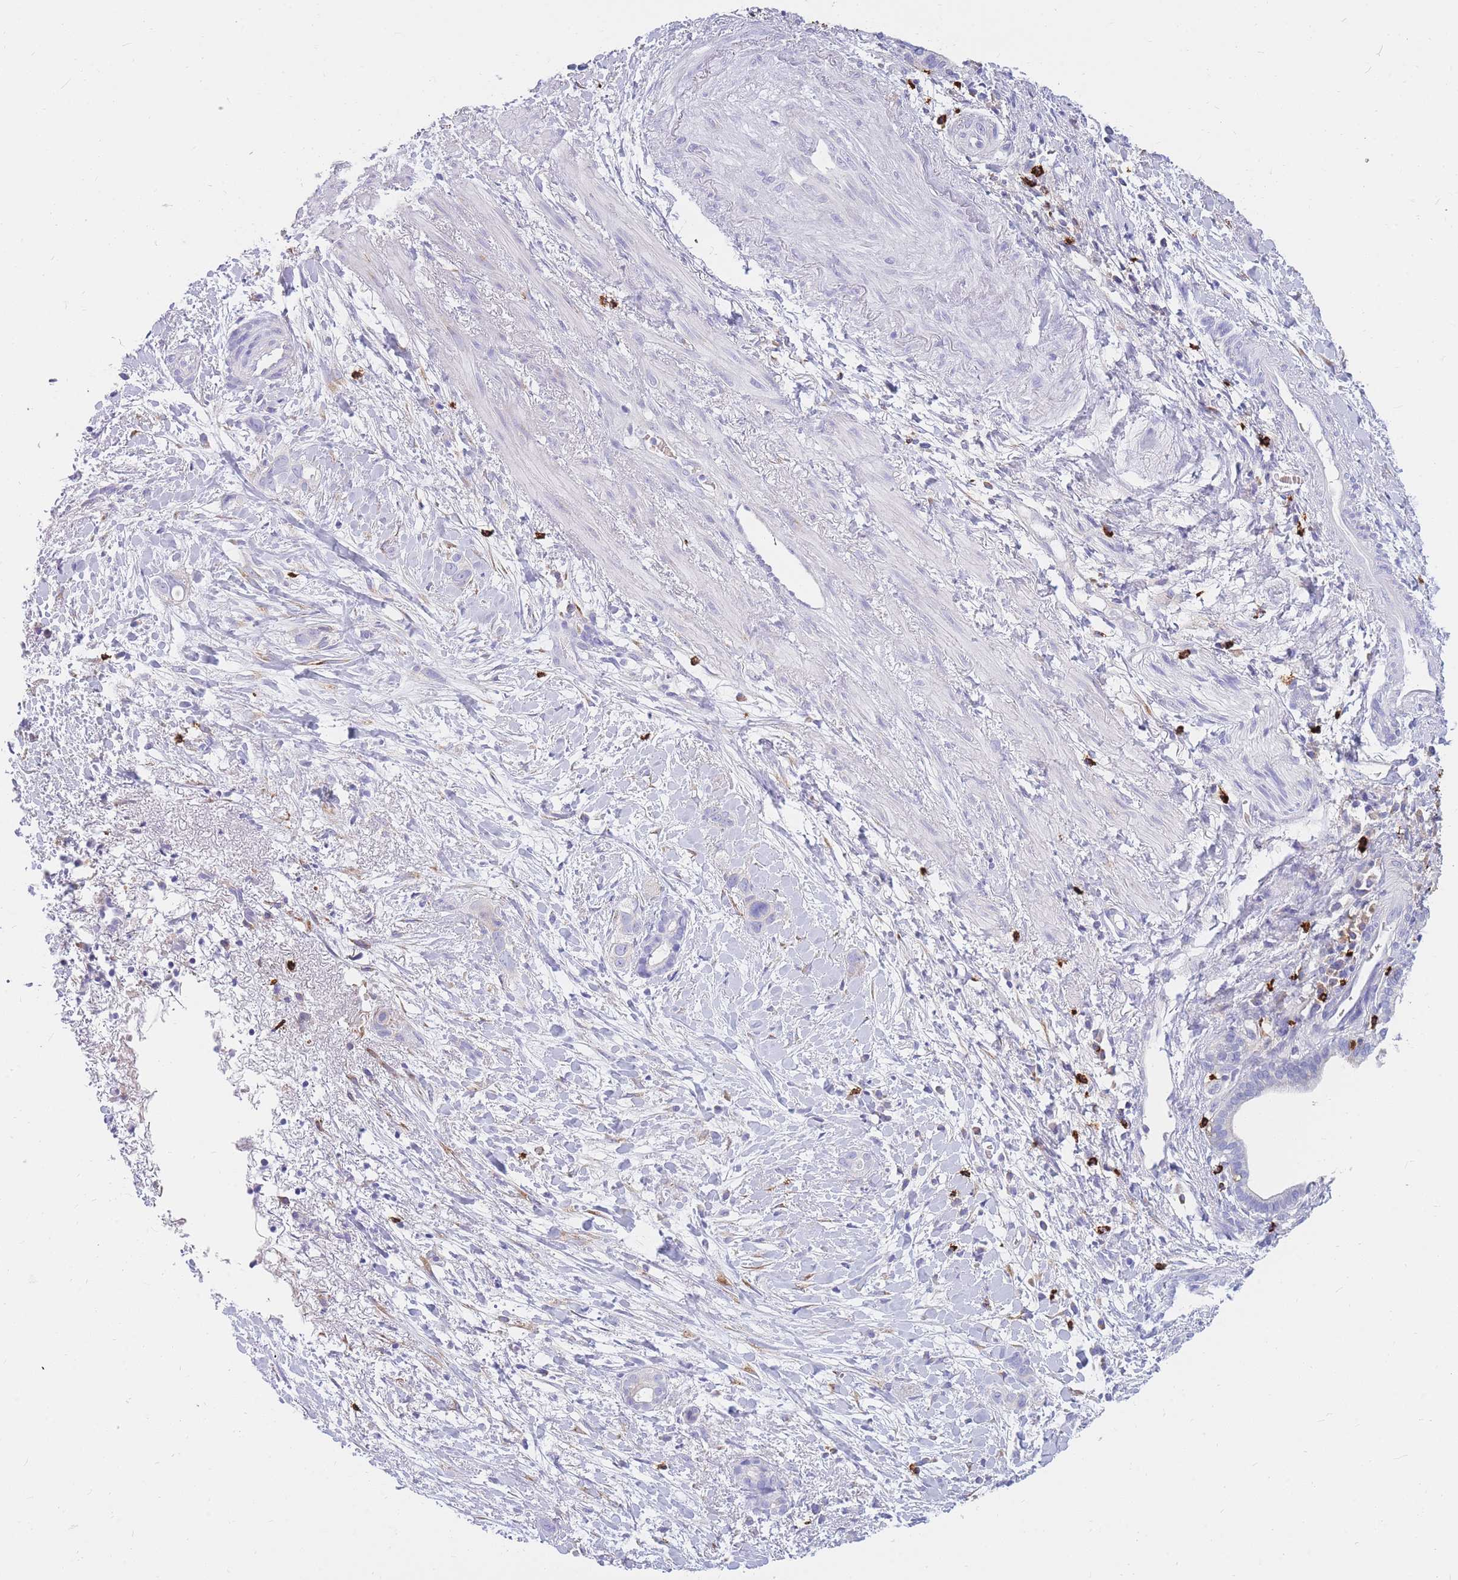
{"staining": {"intensity": "negative", "quantity": "none", "location": "none"}, "tissue": "liver cancer", "cell_type": "Tumor cells", "image_type": "cancer", "snomed": [{"axis": "morphology", "description": "Cholangiocarcinoma"}, {"axis": "topography", "description": "Liver"}], "caption": "Immunohistochemistry image of neoplastic tissue: human liver cancer stained with DAB reveals no significant protein positivity in tumor cells.", "gene": "TPSD1", "patient": {"sex": "female", "age": 79}}